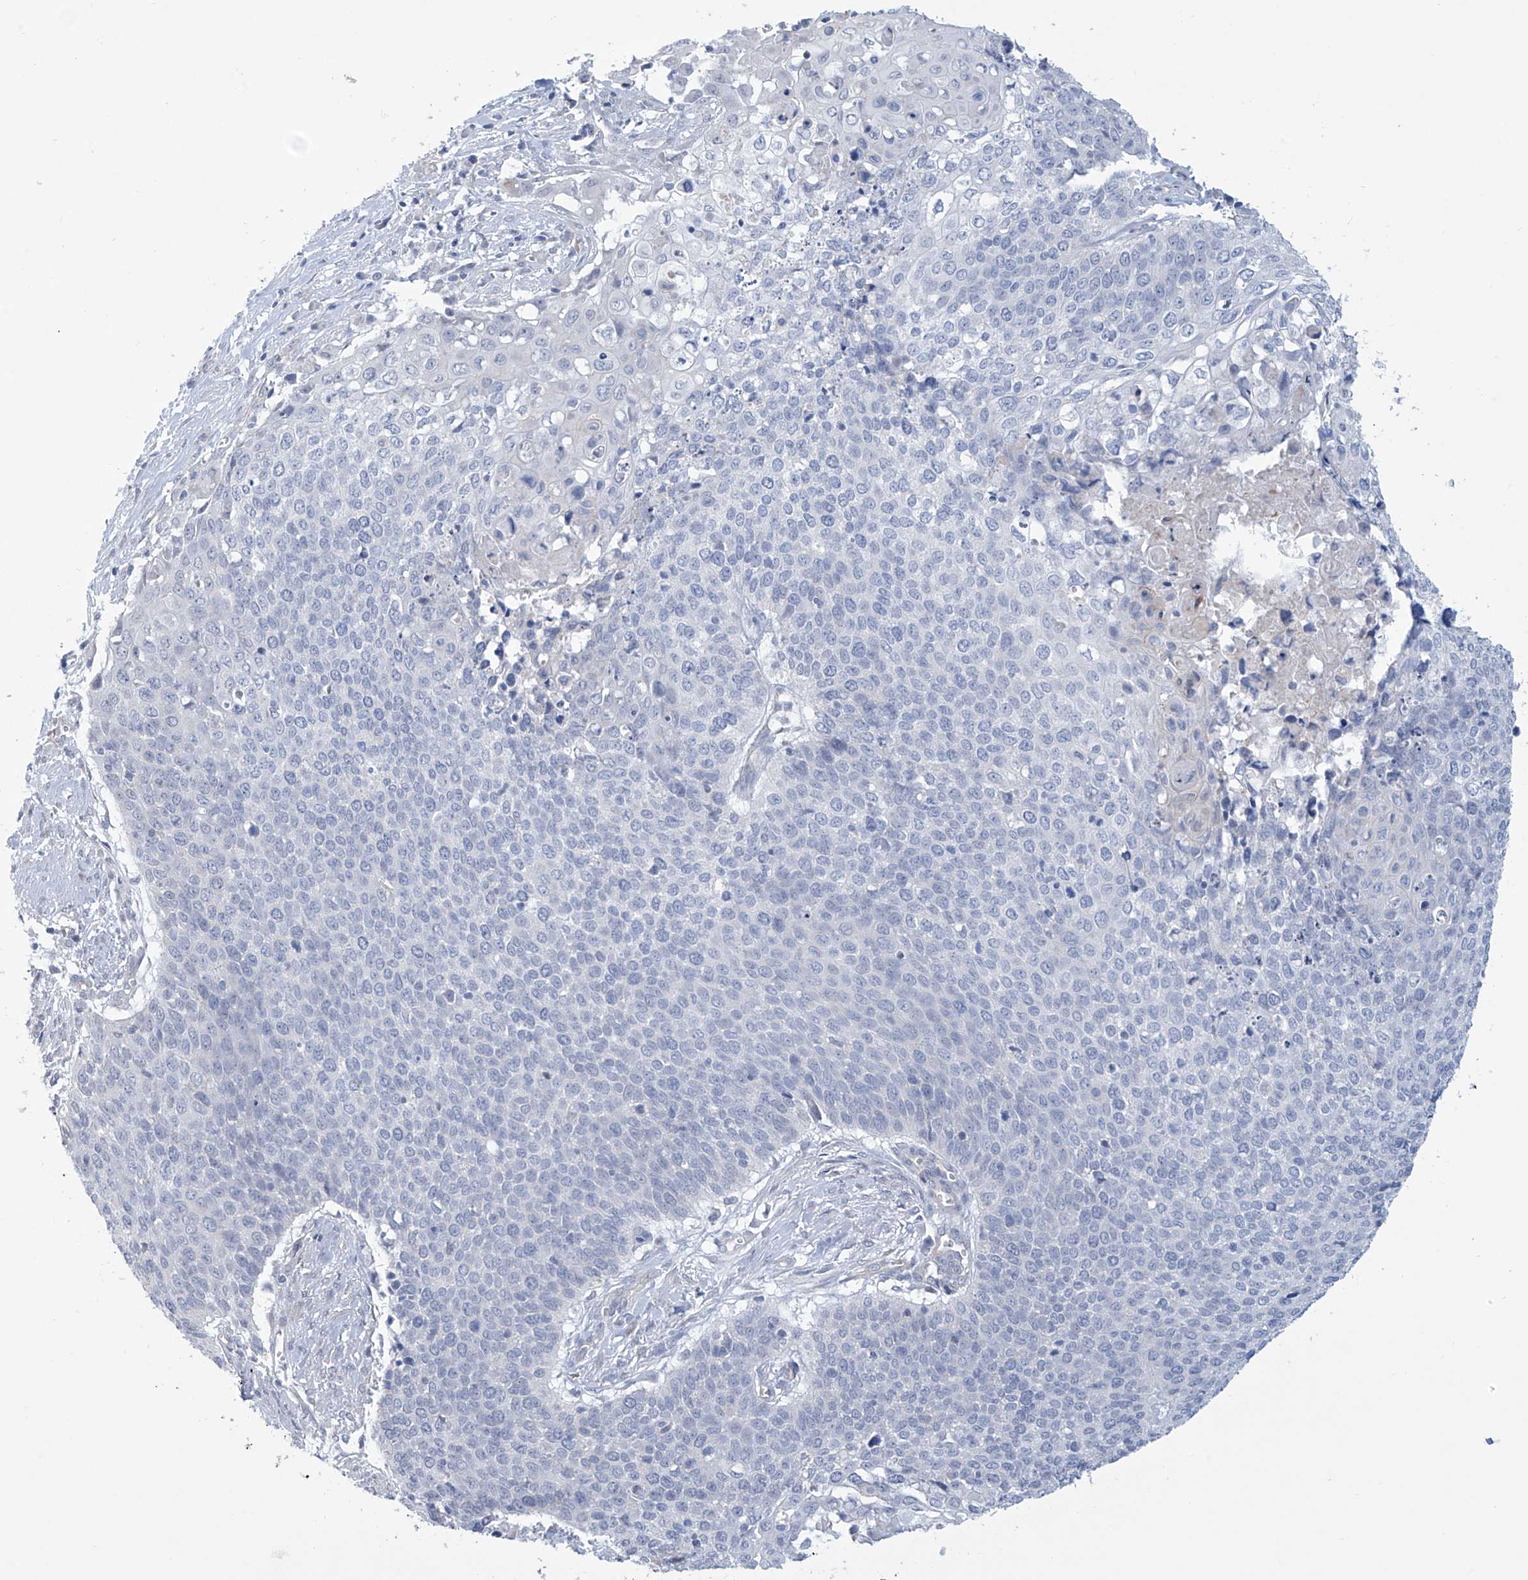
{"staining": {"intensity": "negative", "quantity": "none", "location": "none"}, "tissue": "cervical cancer", "cell_type": "Tumor cells", "image_type": "cancer", "snomed": [{"axis": "morphology", "description": "Squamous cell carcinoma, NOS"}, {"axis": "topography", "description": "Cervix"}], "caption": "There is no significant staining in tumor cells of squamous cell carcinoma (cervical).", "gene": "ABHD13", "patient": {"sex": "female", "age": 39}}